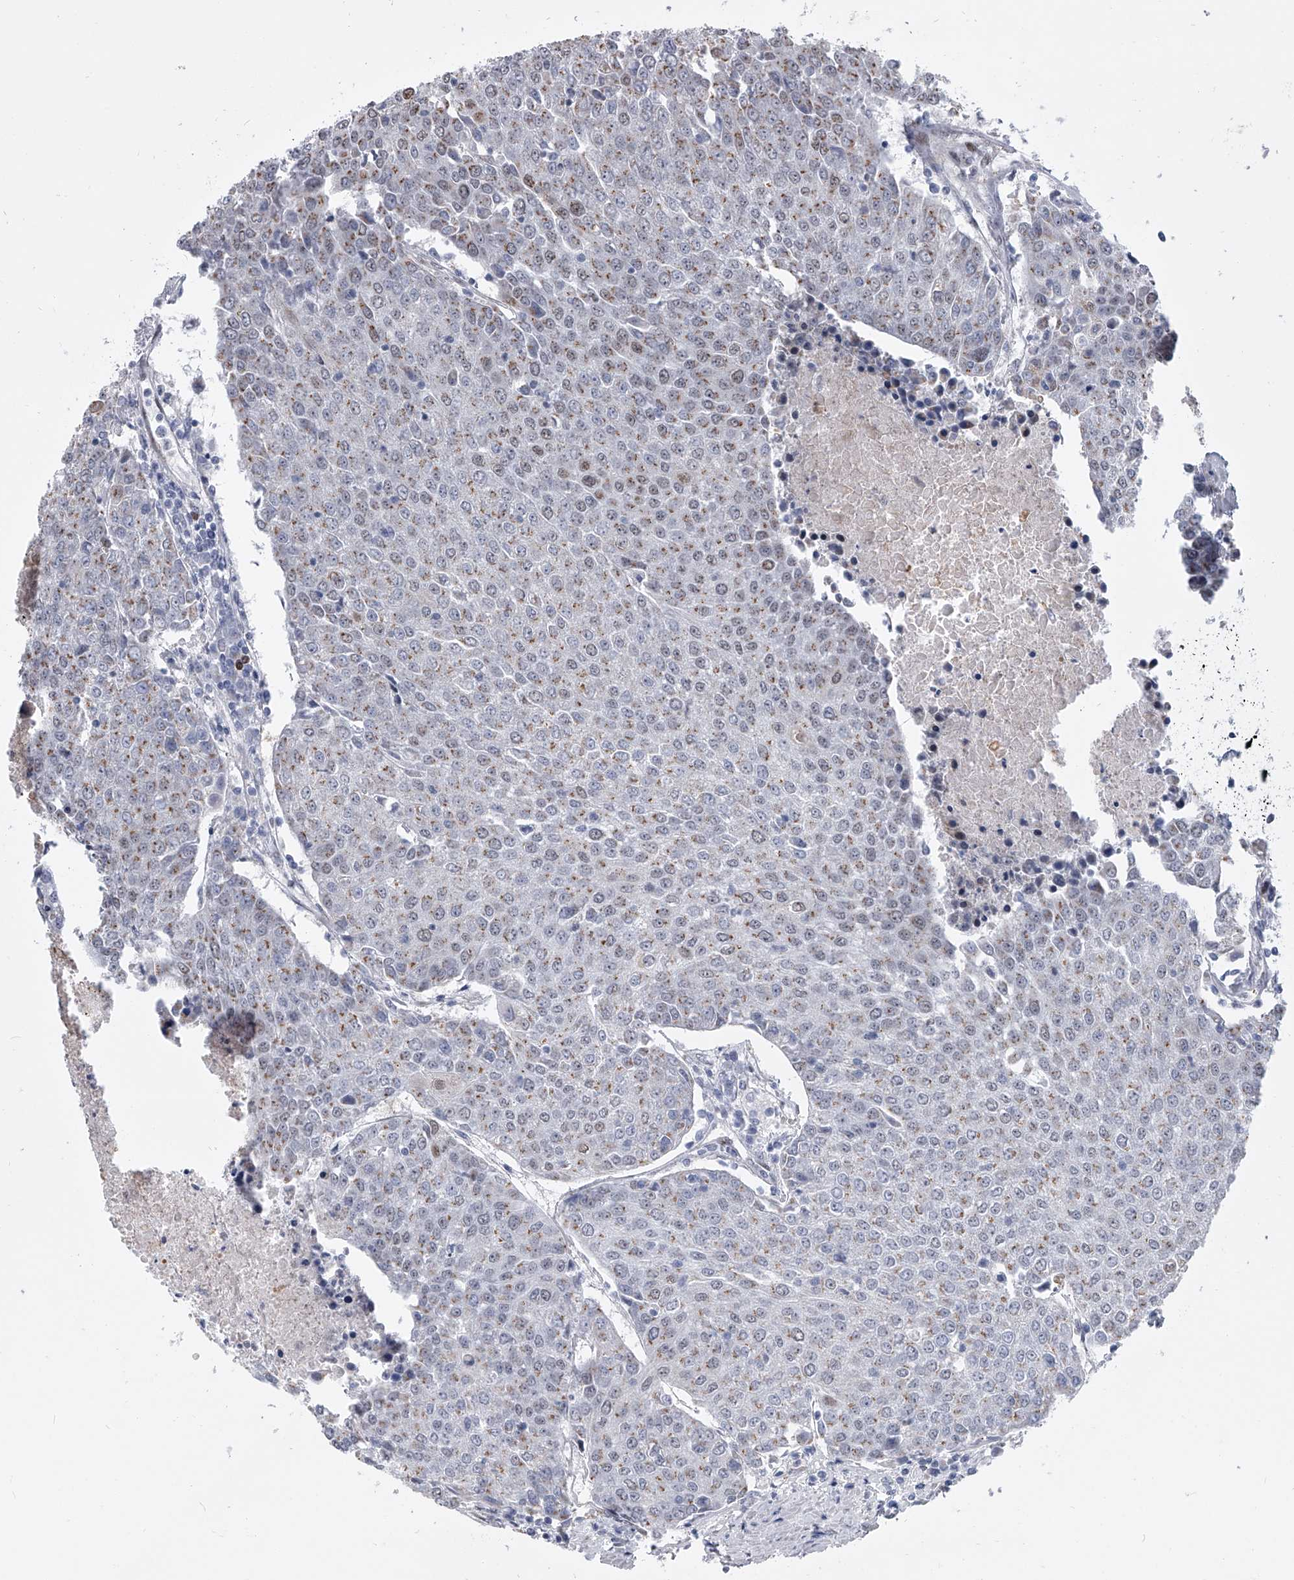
{"staining": {"intensity": "moderate", "quantity": "25%-75%", "location": "cytoplasmic/membranous"}, "tissue": "urothelial cancer", "cell_type": "Tumor cells", "image_type": "cancer", "snomed": [{"axis": "morphology", "description": "Urothelial carcinoma, High grade"}, {"axis": "topography", "description": "Urinary bladder"}], "caption": "Immunohistochemical staining of human urothelial cancer reveals medium levels of moderate cytoplasmic/membranous protein staining in about 25%-75% of tumor cells.", "gene": "EVA1C", "patient": {"sex": "female", "age": 85}}